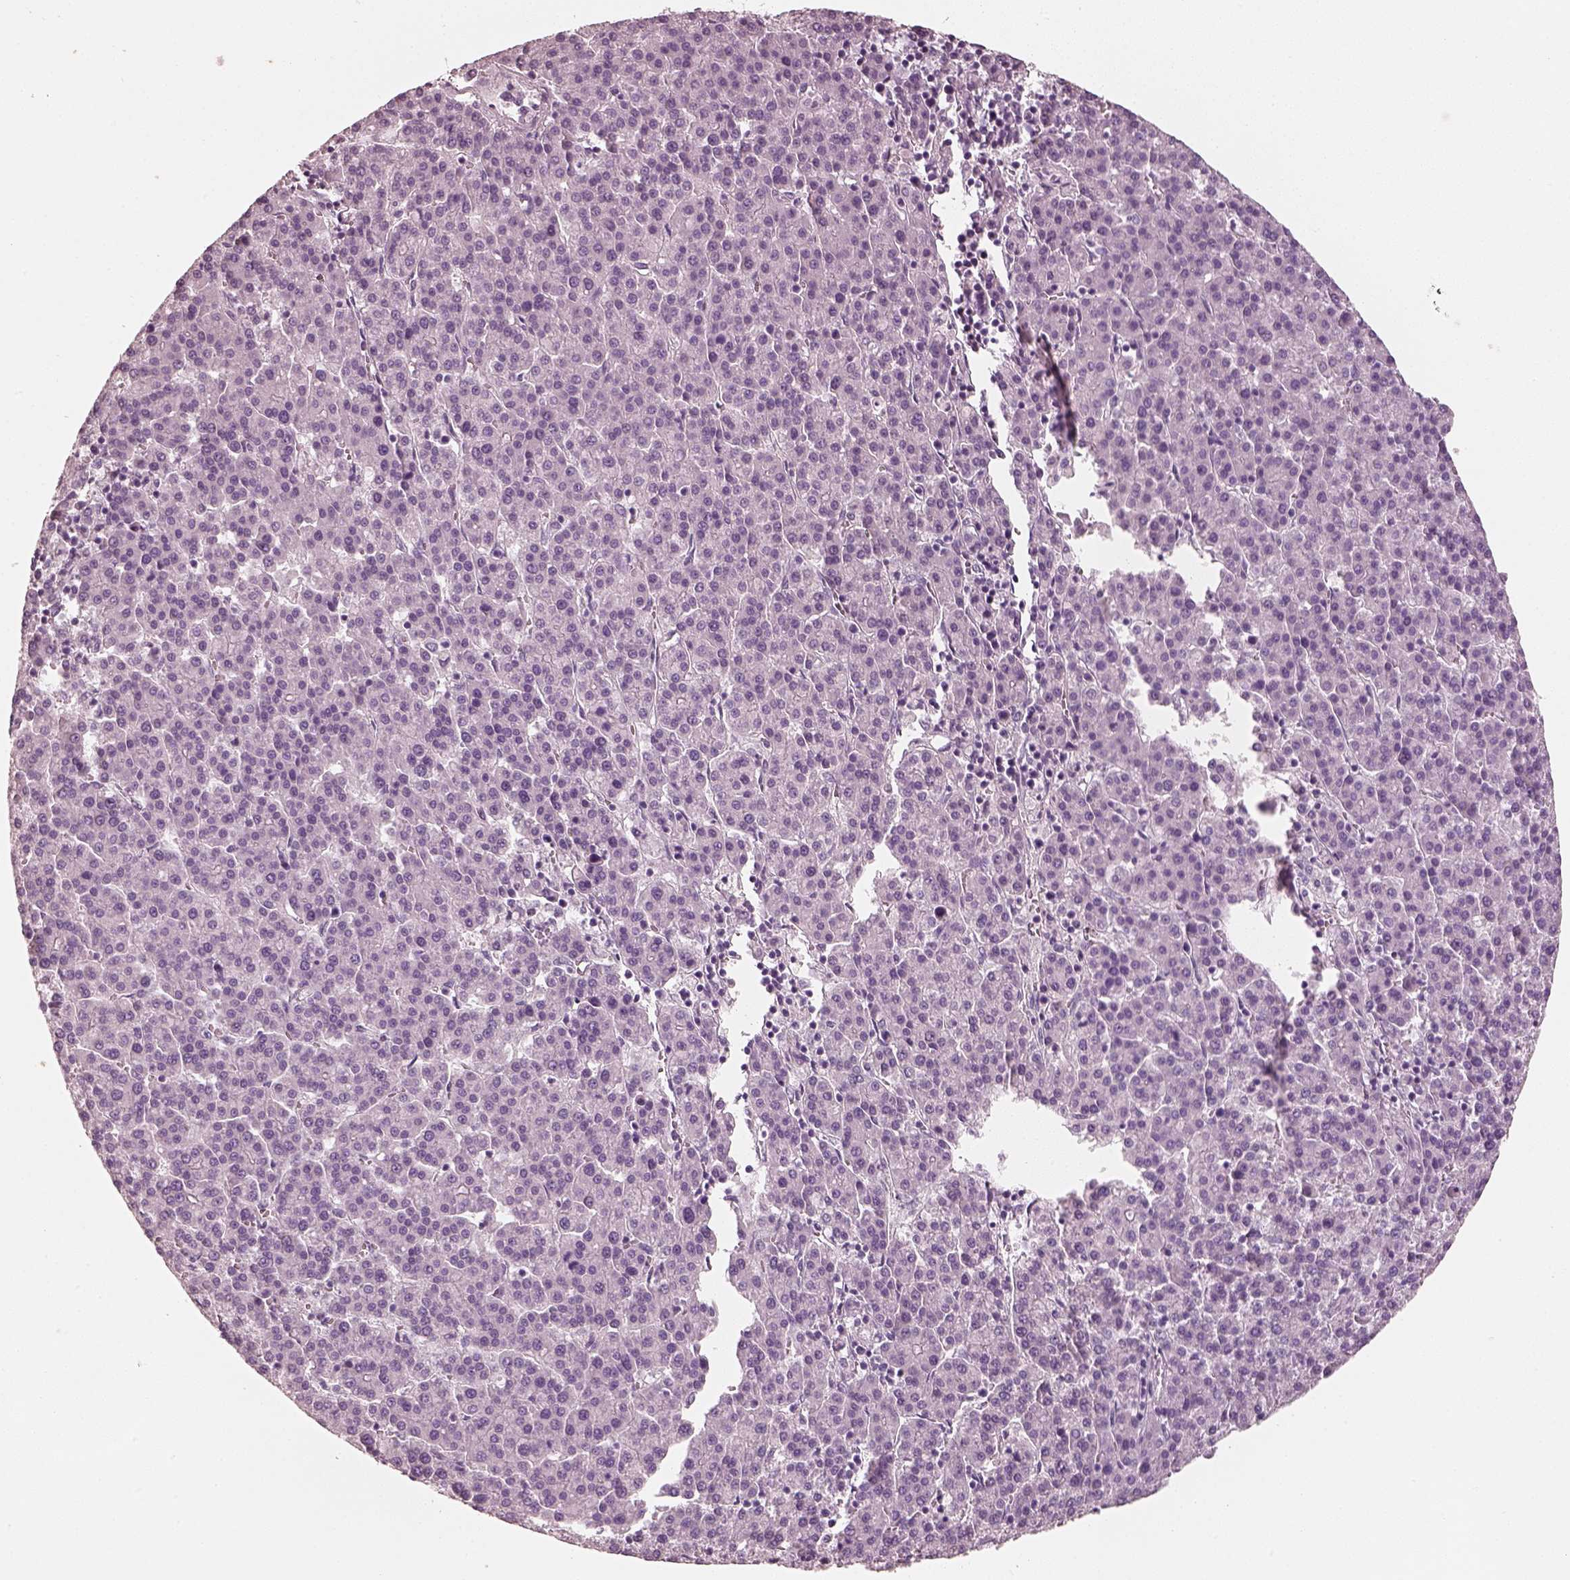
{"staining": {"intensity": "negative", "quantity": "none", "location": "none"}, "tissue": "liver cancer", "cell_type": "Tumor cells", "image_type": "cancer", "snomed": [{"axis": "morphology", "description": "Carcinoma, Hepatocellular, NOS"}, {"axis": "topography", "description": "Liver"}], "caption": "A high-resolution image shows IHC staining of hepatocellular carcinoma (liver), which shows no significant expression in tumor cells.", "gene": "R3HDML", "patient": {"sex": "female", "age": 58}}